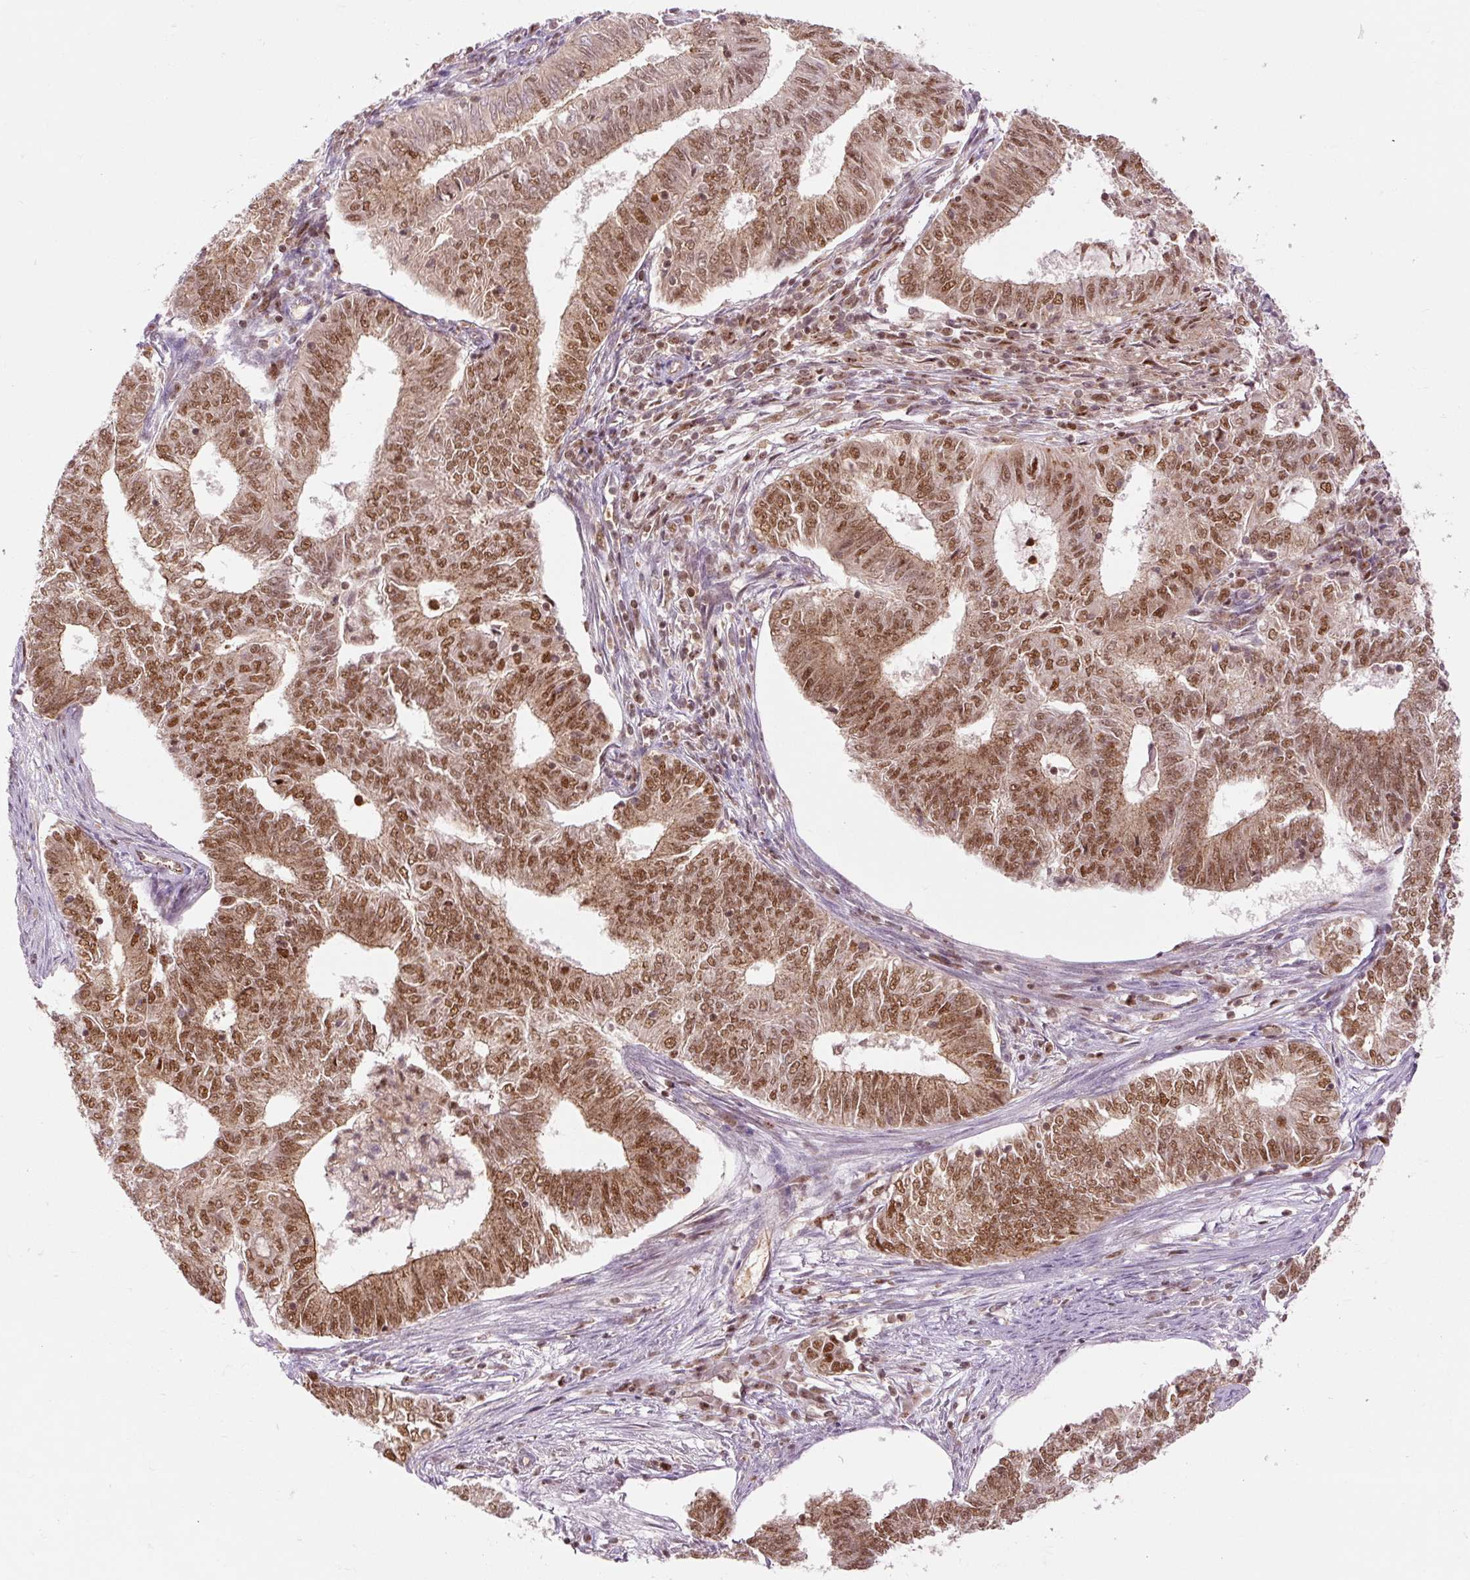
{"staining": {"intensity": "moderate", "quantity": ">75%", "location": "cytoplasmic/membranous,nuclear"}, "tissue": "endometrial cancer", "cell_type": "Tumor cells", "image_type": "cancer", "snomed": [{"axis": "morphology", "description": "Adenocarcinoma, NOS"}, {"axis": "topography", "description": "Endometrium"}], "caption": "Immunohistochemistry photomicrograph of endometrial adenocarcinoma stained for a protein (brown), which displays medium levels of moderate cytoplasmic/membranous and nuclear staining in about >75% of tumor cells.", "gene": "CSTF1", "patient": {"sex": "female", "age": 62}}